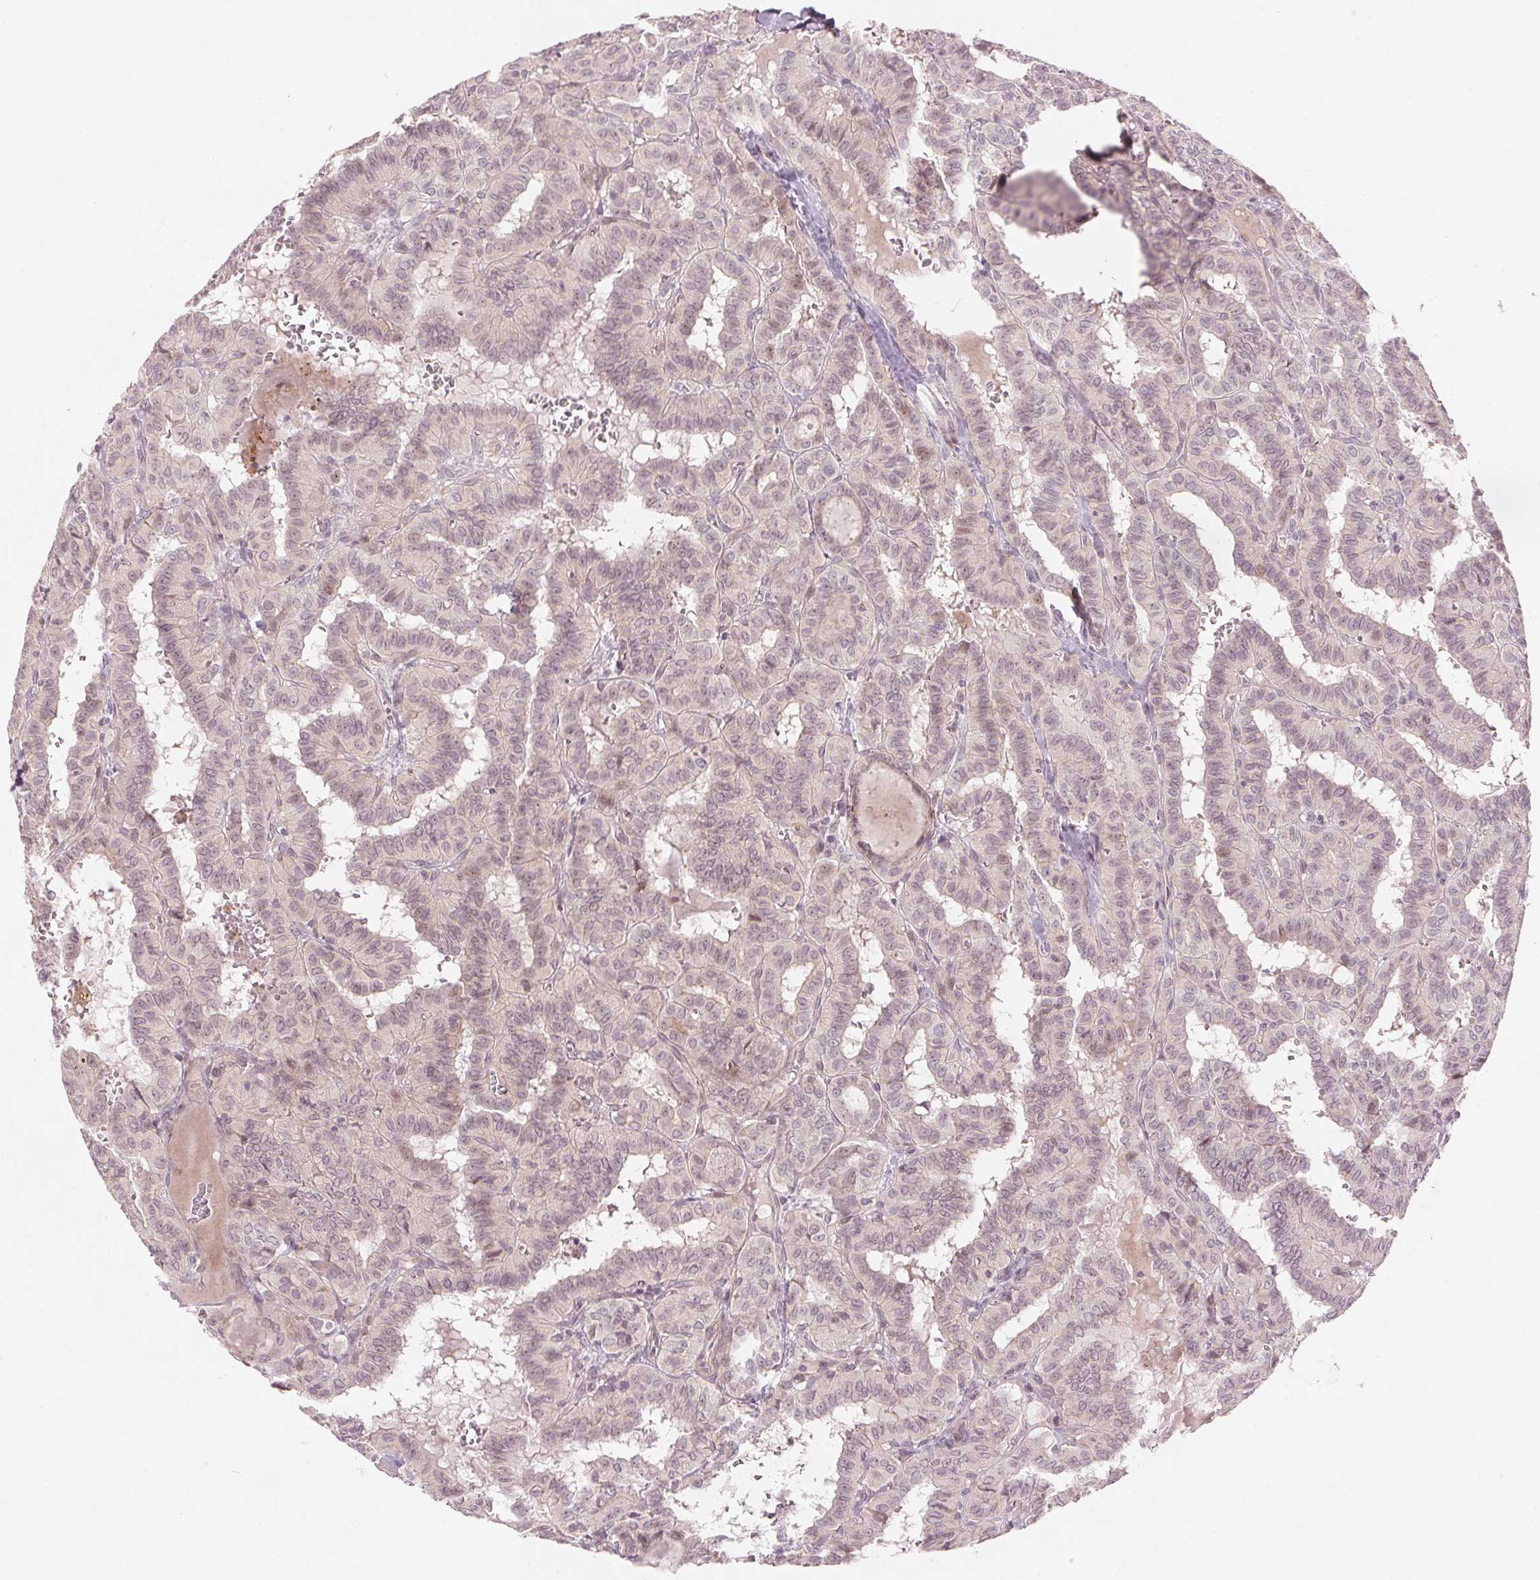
{"staining": {"intensity": "weak", "quantity": "<25%", "location": "nuclear"}, "tissue": "thyroid cancer", "cell_type": "Tumor cells", "image_type": "cancer", "snomed": [{"axis": "morphology", "description": "Papillary adenocarcinoma, NOS"}, {"axis": "topography", "description": "Thyroid gland"}], "caption": "Thyroid papillary adenocarcinoma stained for a protein using immunohistochemistry shows no expression tumor cells.", "gene": "TMED6", "patient": {"sex": "female", "age": 21}}